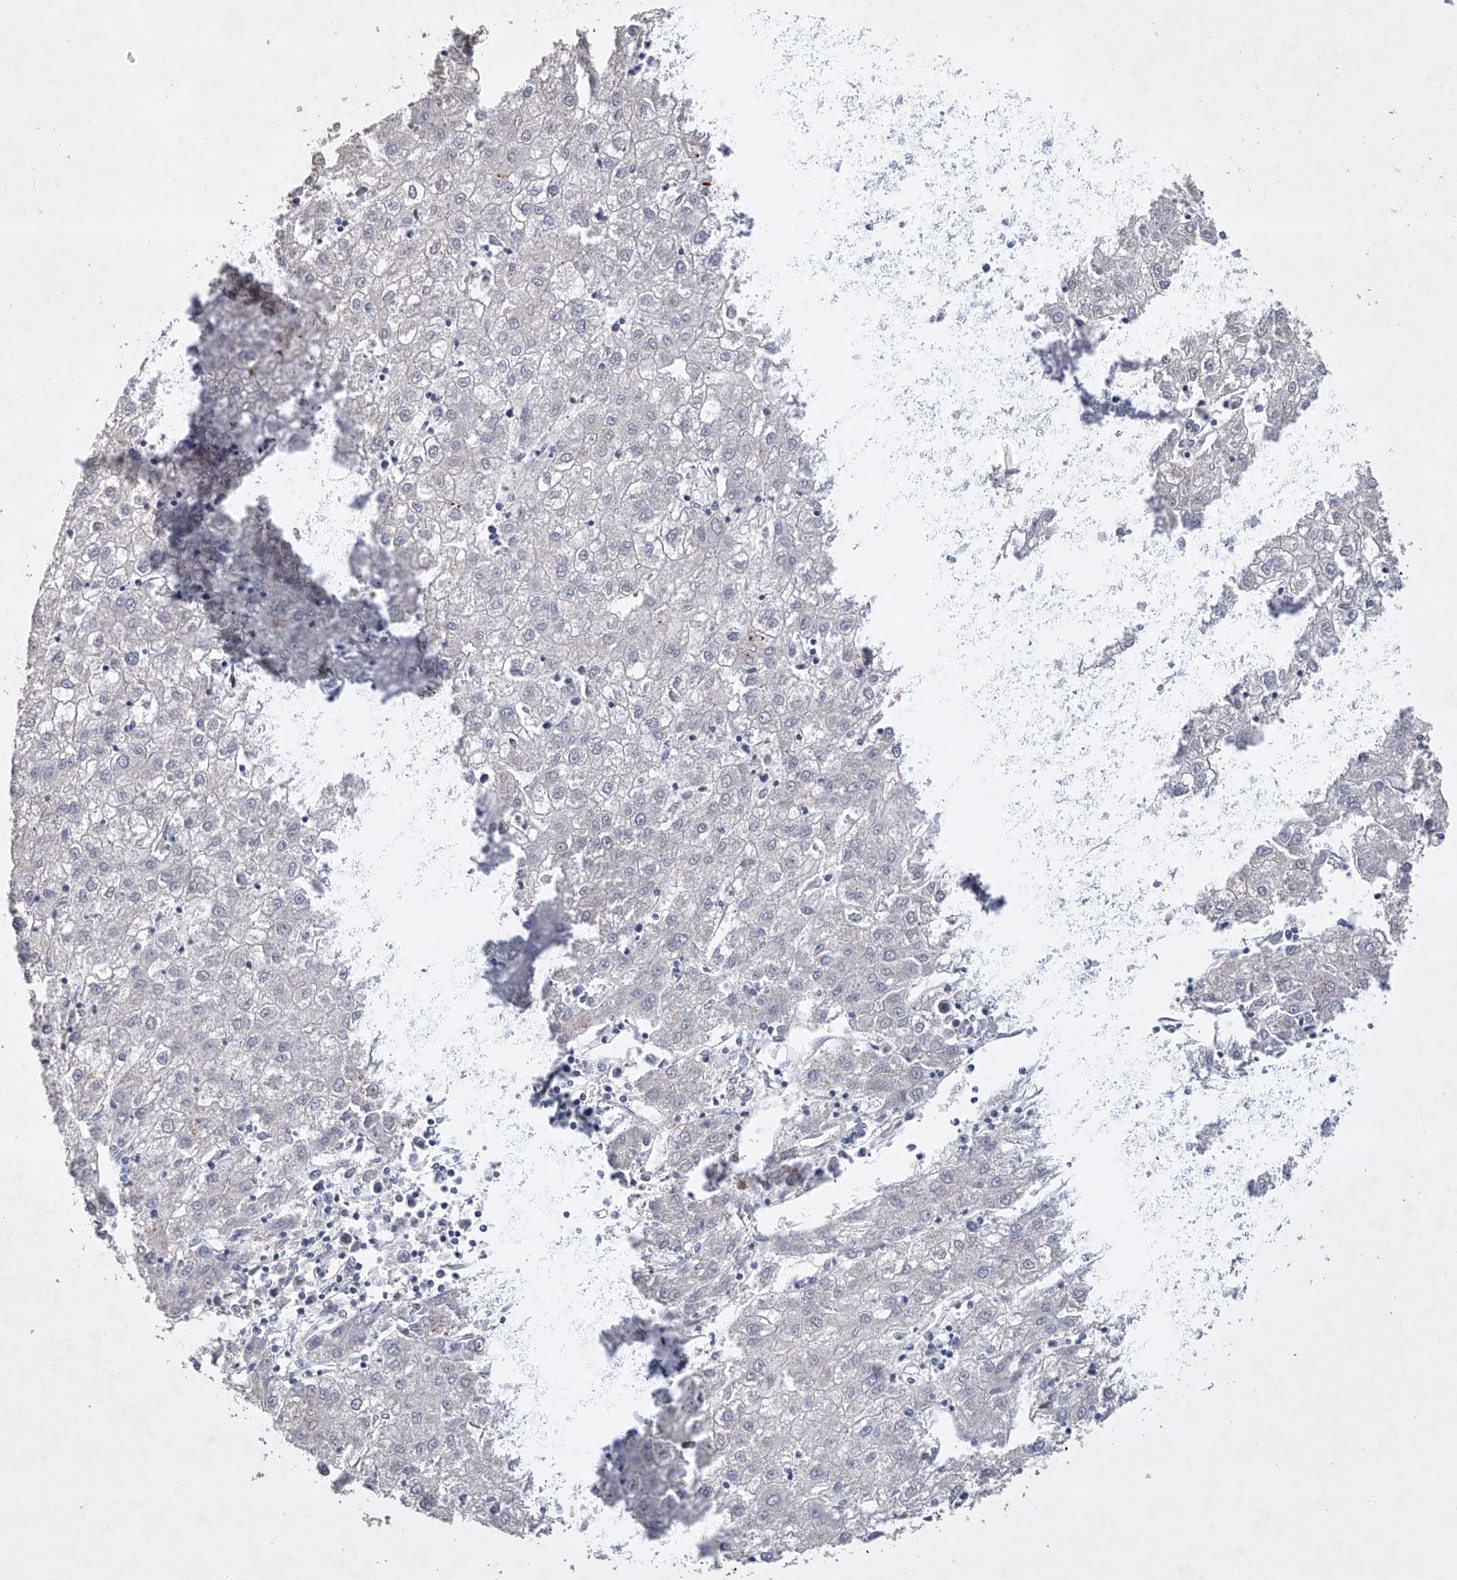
{"staining": {"intensity": "negative", "quantity": "none", "location": "none"}, "tissue": "liver cancer", "cell_type": "Tumor cells", "image_type": "cancer", "snomed": [{"axis": "morphology", "description": "Carcinoma, Hepatocellular, NOS"}, {"axis": "topography", "description": "Liver"}], "caption": "Liver cancer (hepatocellular carcinoma) was stained to show a protein in brown. There is no significant positivity in tumor cells. The staining was performed using DAB to visualize the protein expression in brown, while the nuclei were stained in blue with hematoxylin (Magnification: 20x).", "gene": "AFG1L", "patient": {"sex": "male", "age": 72}}